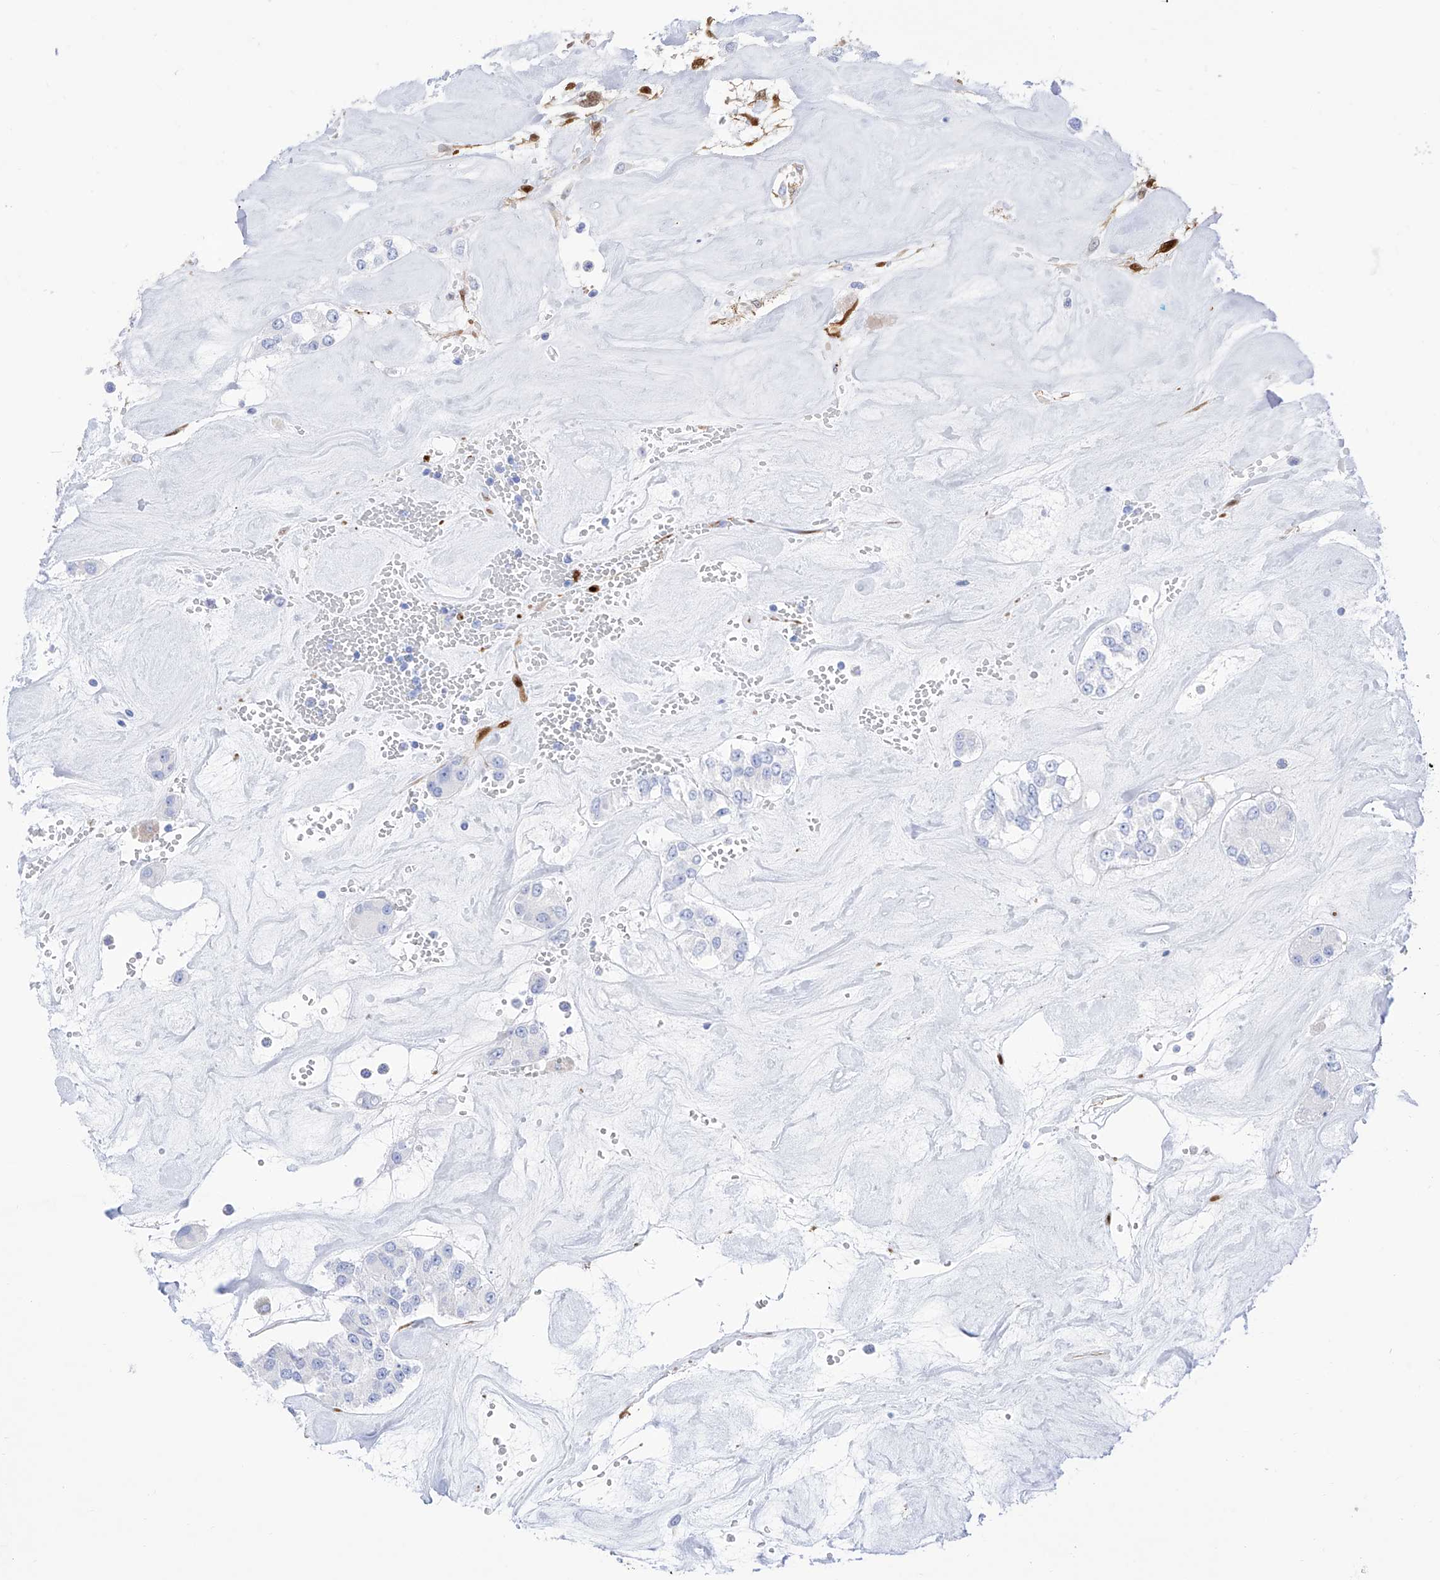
{"staining": {"intensity": "negative", "quantity": "none", "location": "none"}, "tissue": "carcinoid", "cell_type": "Tumor cells", "image_type": "cancer", "snomed": [{"axis": "morphology", "description": "Carcinoid, malignant, NOS"}, {"axis": "topography", "description": "Pancreas"}], "caption": "This histopathology image is of carcinoid stained with immunohistochemistry (IHC) to label a protein in brown with the nuclei are counter-stained blue. There is no expression in tumor cells.", "gene": "TRPC7", "patient": {"sex": "male", "age": 41}}